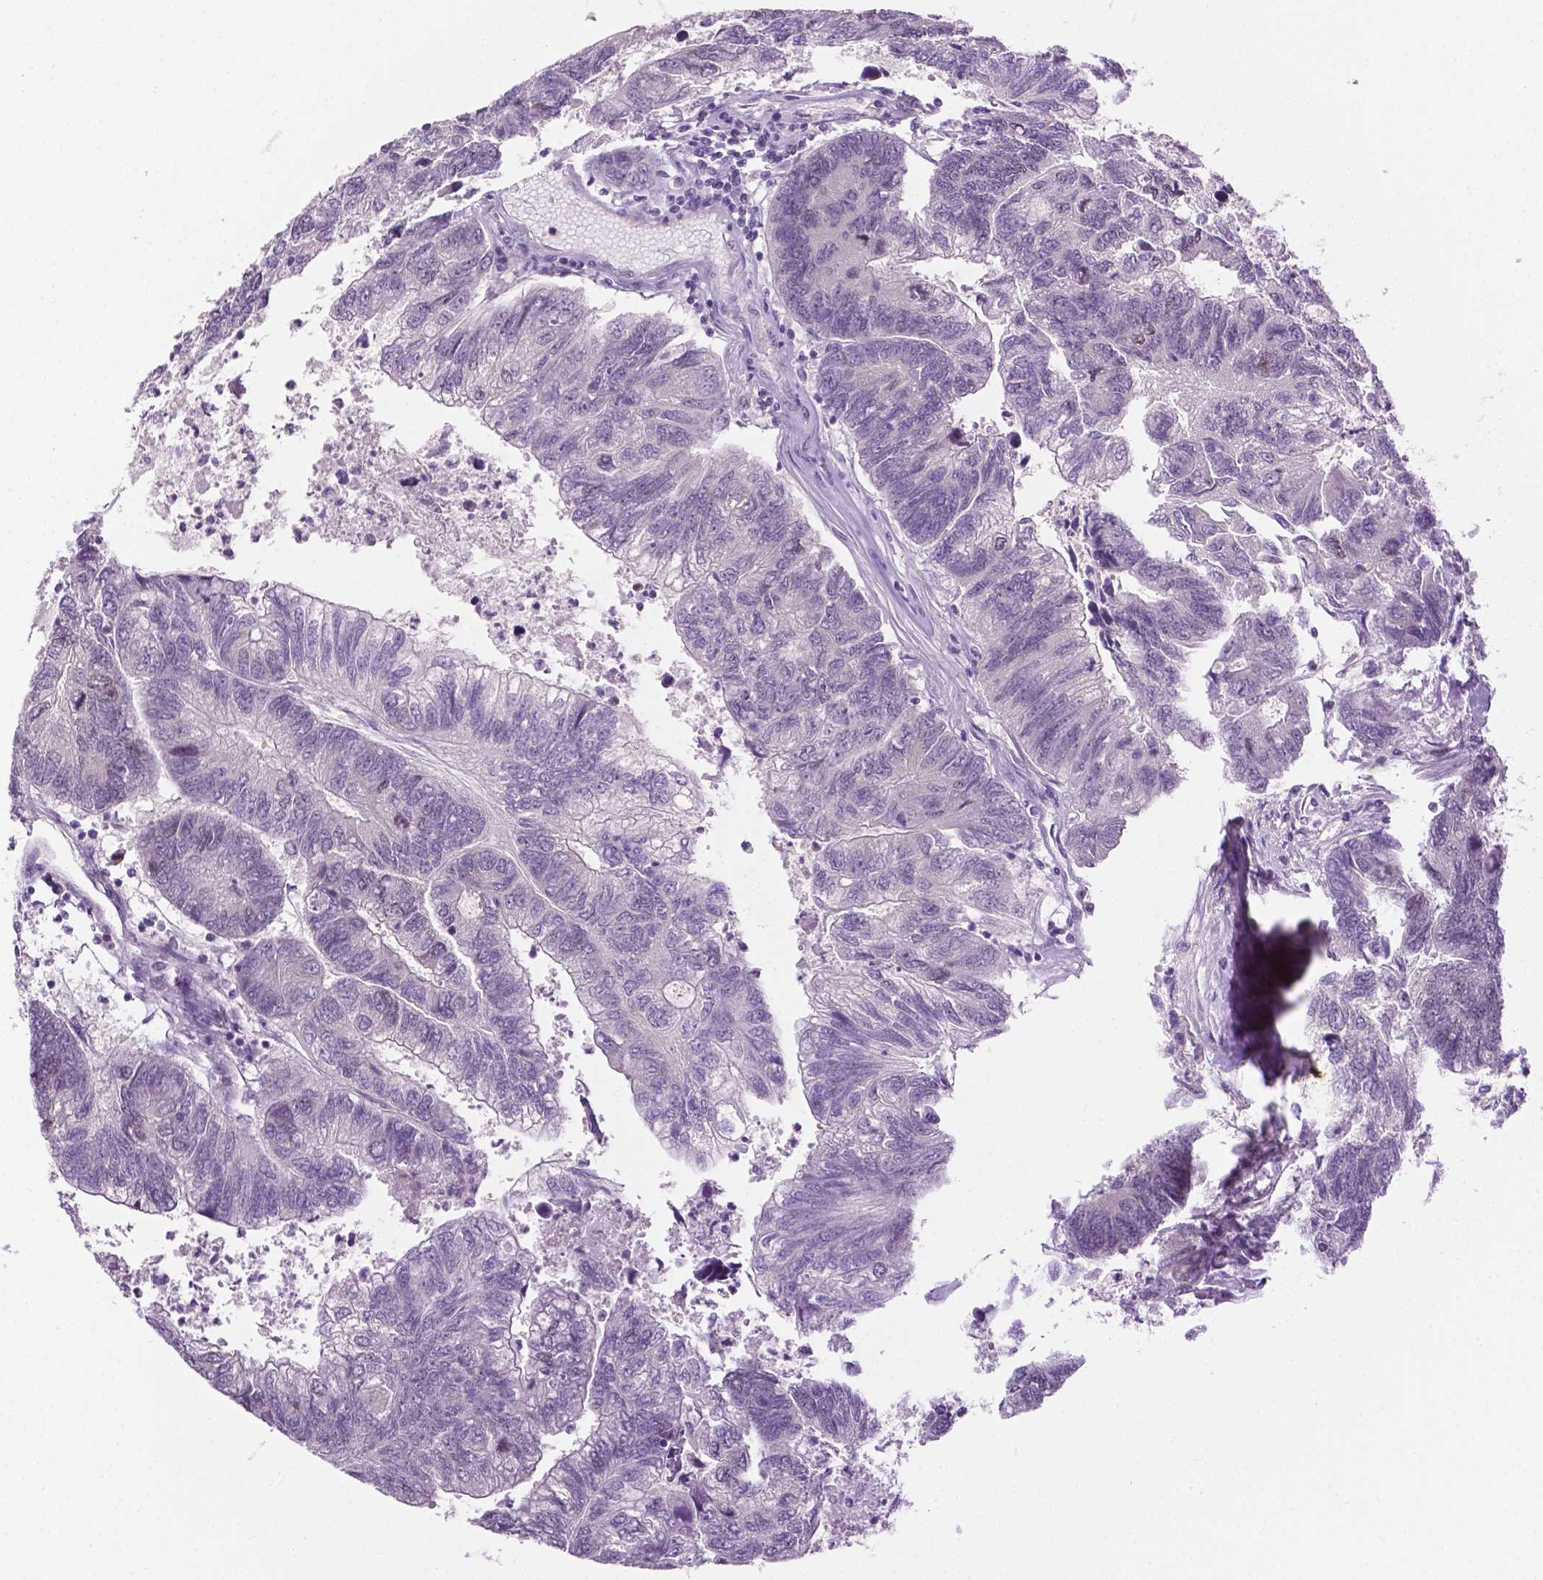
{"staining": {"intensity": "negative", "quantity": "none", "location": "none"}, "tissue": "colorectal cancer", "cell_type": "Tumor cells", "image_type": "cancer", "snomed": [{"axis": "morphology", "description": "Adenocarcinoma, NOS"}, {"axis": "topography", "description": "Colon"}], "caption": "The photomicrograph reveals no staining of tumor cells in colorectal adenocarcinoma.", "gene": "DENND4A", "patient": {"sex": "female", "age": 67}}